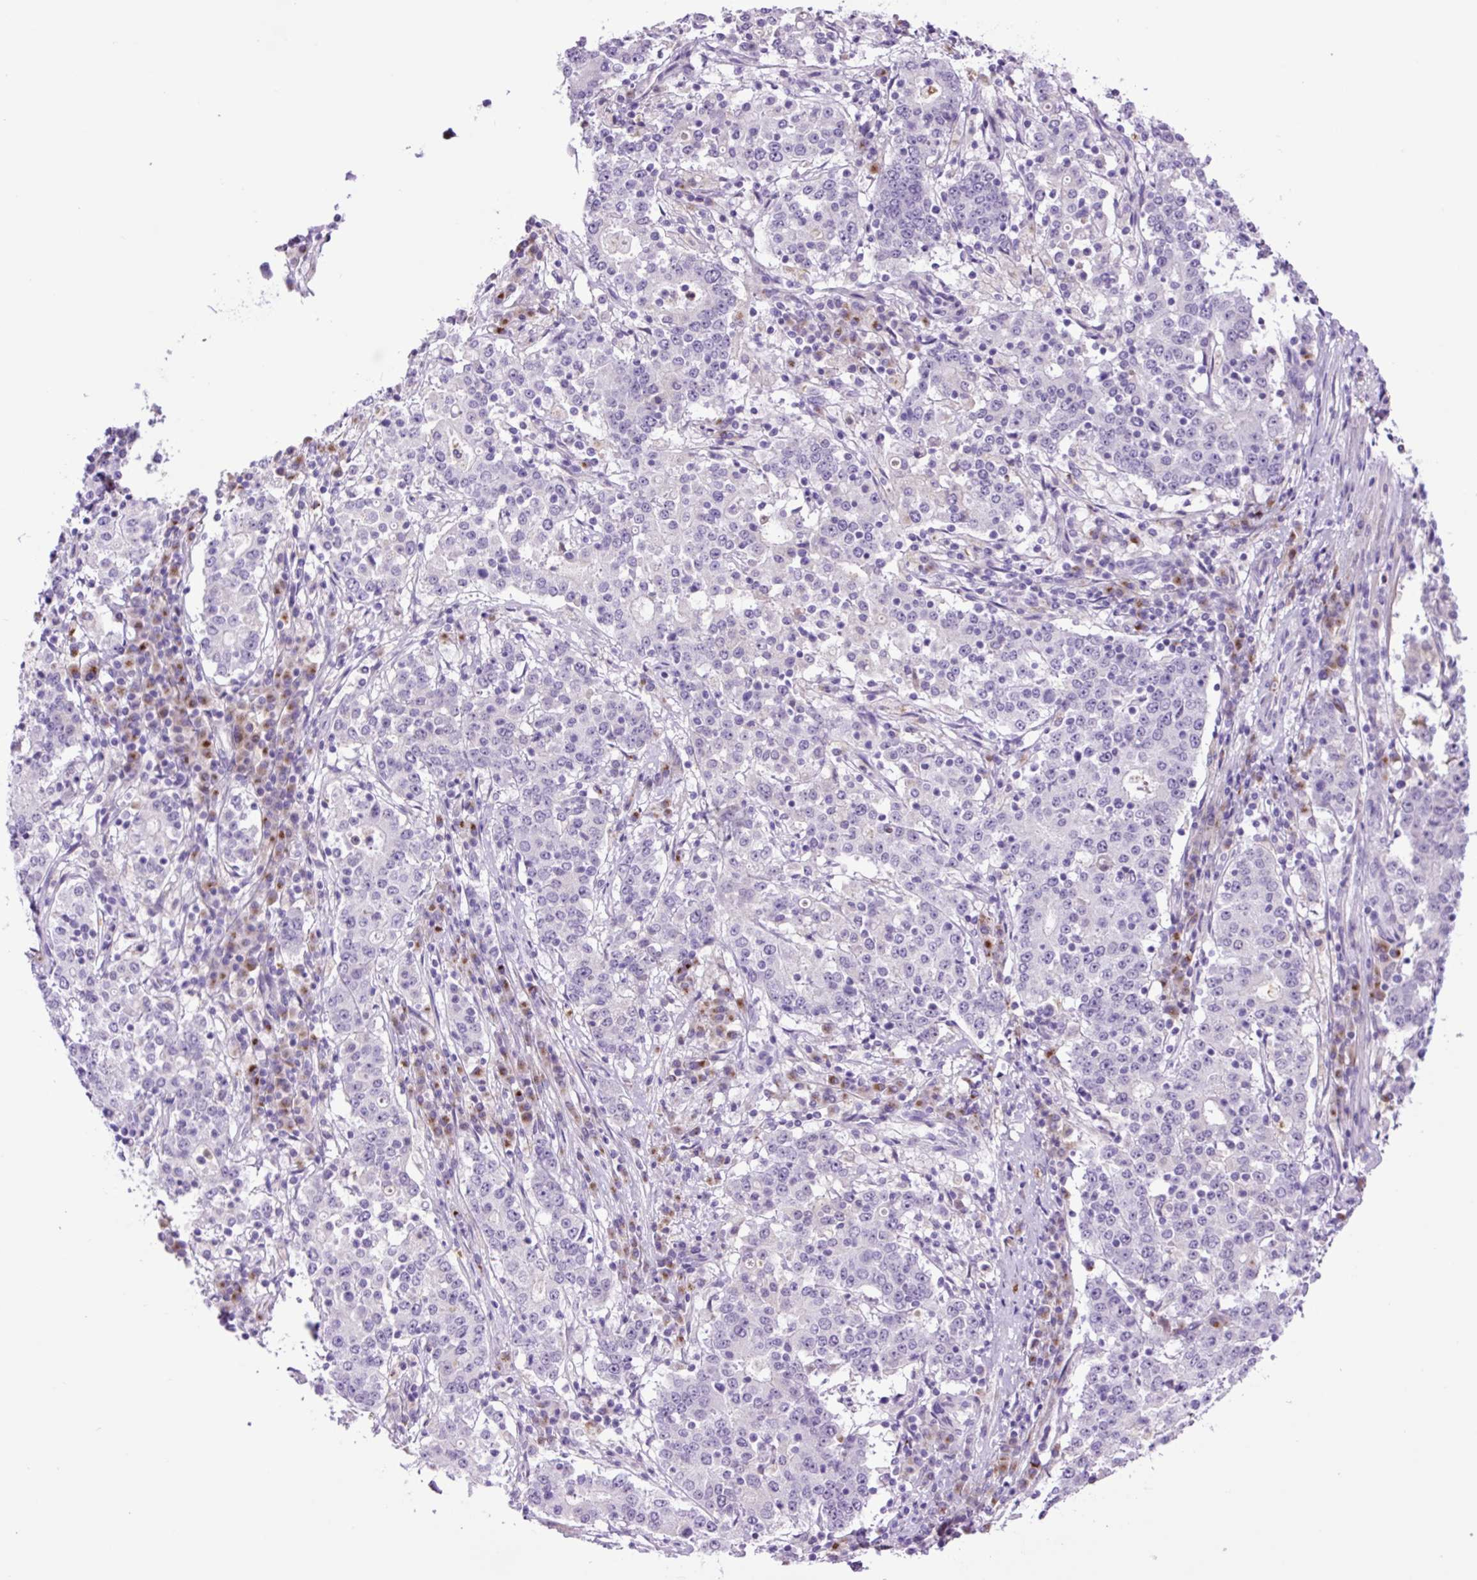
{"staining": {"intensity": "negative", "quantity": "none", "location": "none"}, "tissue": "stomach cancer", "cell_type": "Tumor cells", "image_type": "cancer", "snomed": [{"axis": "morphology", "description": "Adenocarcinoma, NOS"}, {"axis": "topography", "description": "Stomach"}], "caption": "An immunohistochemistry (IHC) micrograph of stomach adenocarcinoma is shown. There is no staining in tumor cells of stomach adenocarcinoma.", "gene": "MFSD3", "patient": {"sex": "male", "age": 59}}